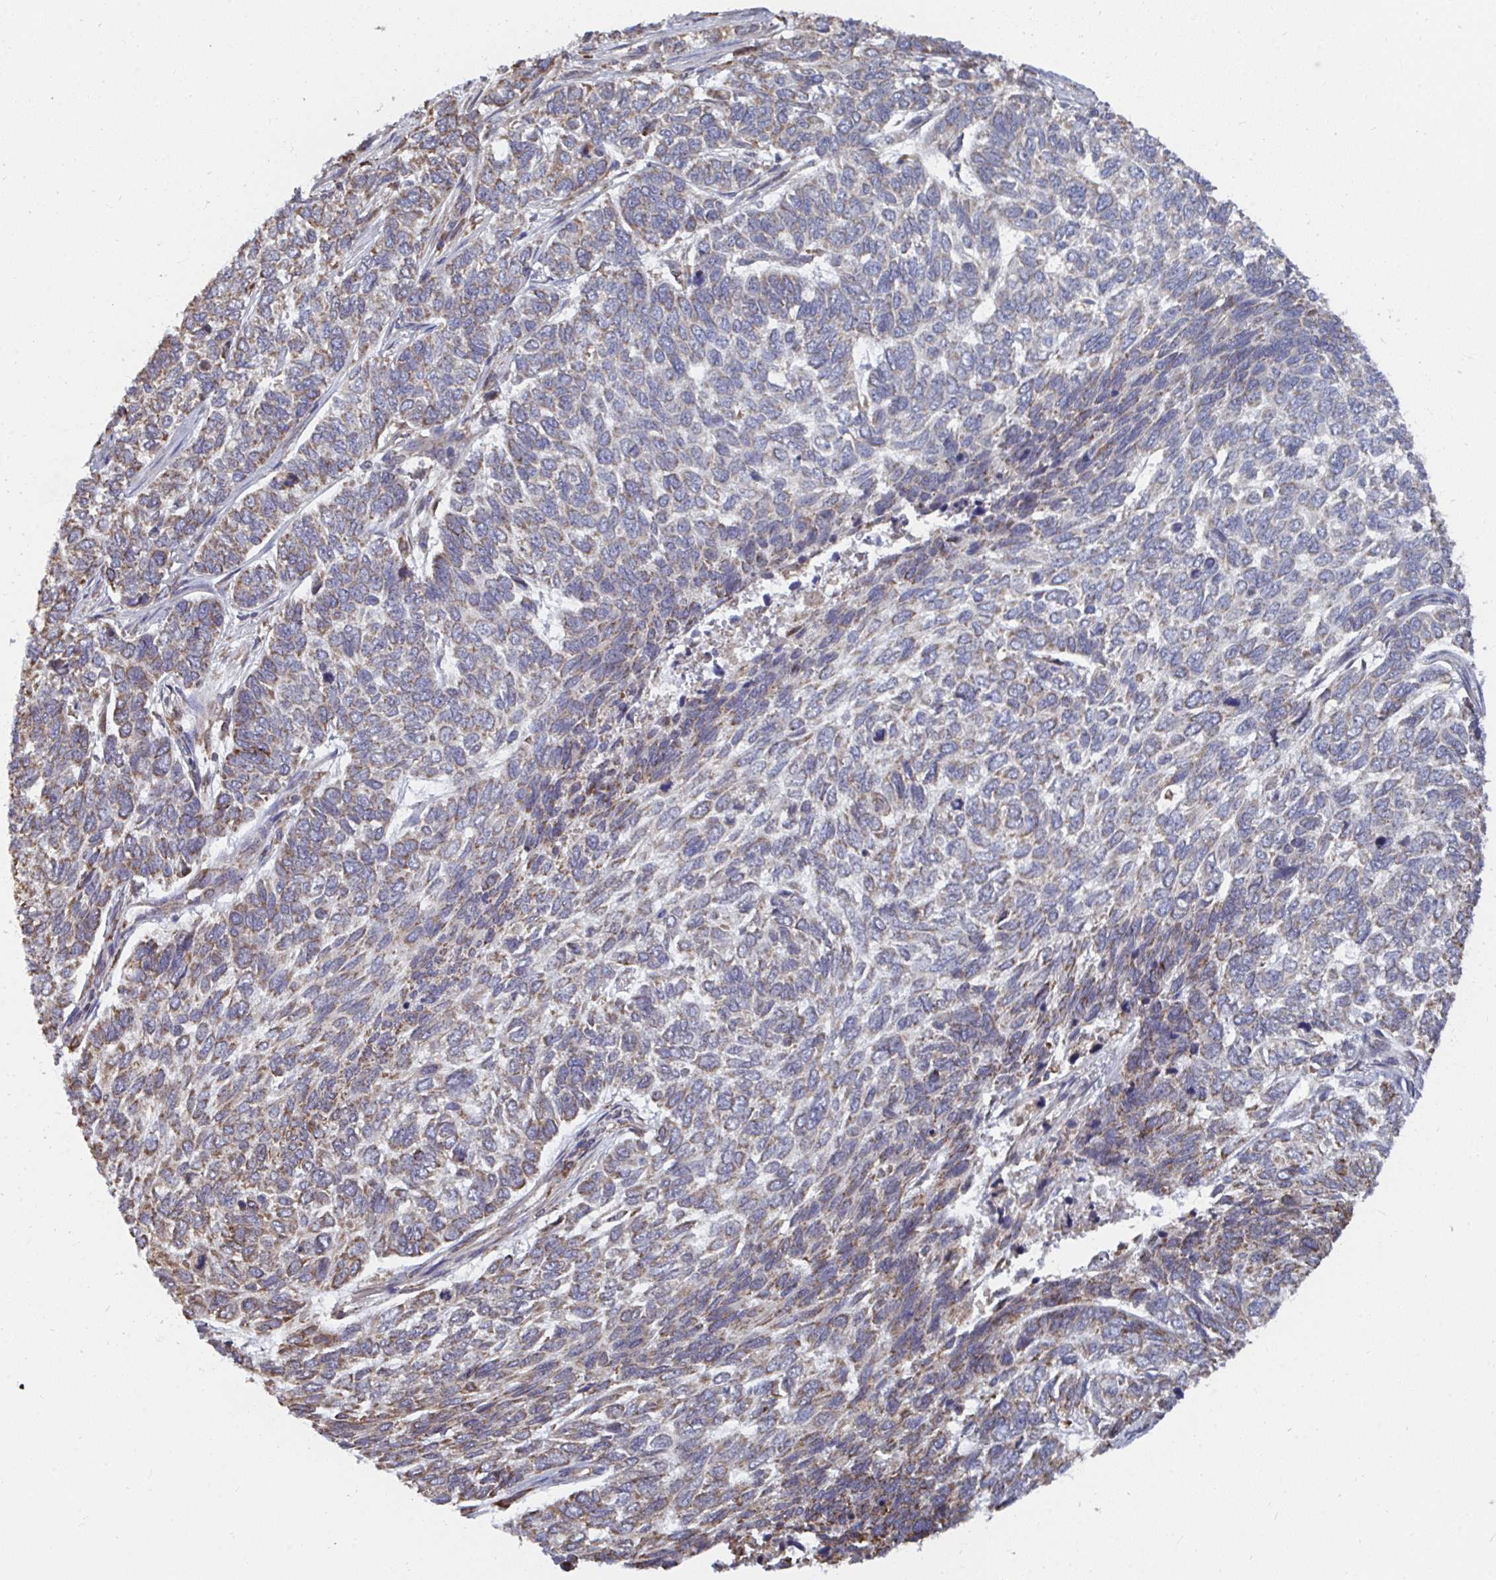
{"staining": {"intensity": "moderate", "quantity": "25%-75%", "location": "cytoplasmic/membranous"}, "tissue": "skin cancer", "cell_type": "Tumor cells", "image_type": "cancer", "snomed": [{"axis": "morphology", "description": "Basal cell carcinoma"}, {"axis": "topography", "description": "Skin"}], "caption": "Immunohistochemical staining of skin basal cell carcinoma displays medium levels of moderate cytoplasmic/membranous protein staining in approximately 25%-75% of tumor cells.", "gene": "ELAVL1", "patient": {"sex": "female", "age": 65}}